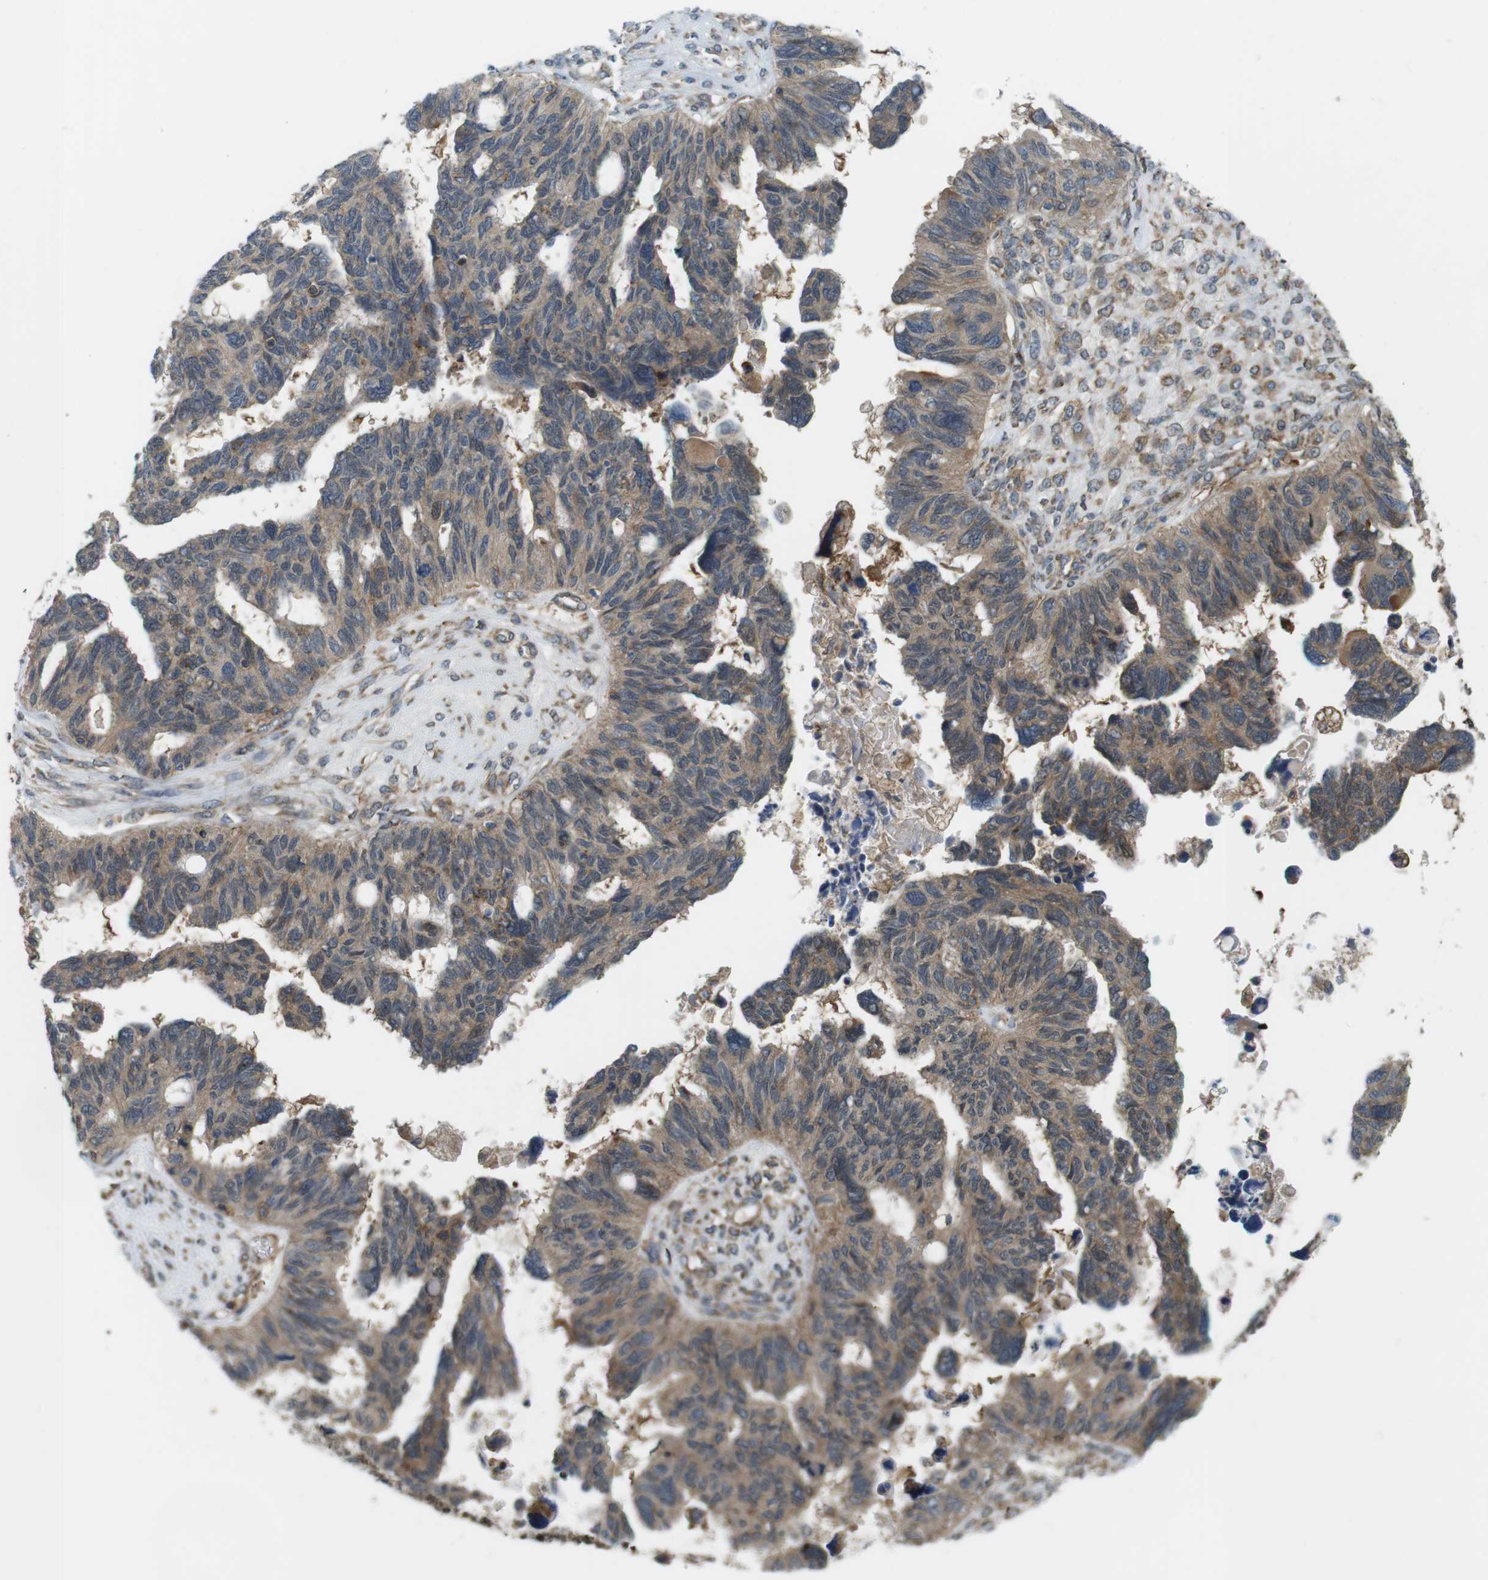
{"staining": {"intensity": "moderate", "quantity": ">75%", "location": "cytoplasmic/membranous"}, "tissue": "ovarian cancer", "cell_type": "Tumor cells", "image_type": "cancer", "snomed": [{"axis": "morphology", "description": "Cystadenocarcinoma, serous, NOS"}, {"axis": "topography", "description": "Ovary"}], "caption": "The immunohistochemical stain labels moderate cytoplasmic/membranous staining in tumor cells of serous cystadenocarcinoma (ovarian) tissue.", "gene": "DDAH2", "patient": {"sex": "female", "age": 79}}